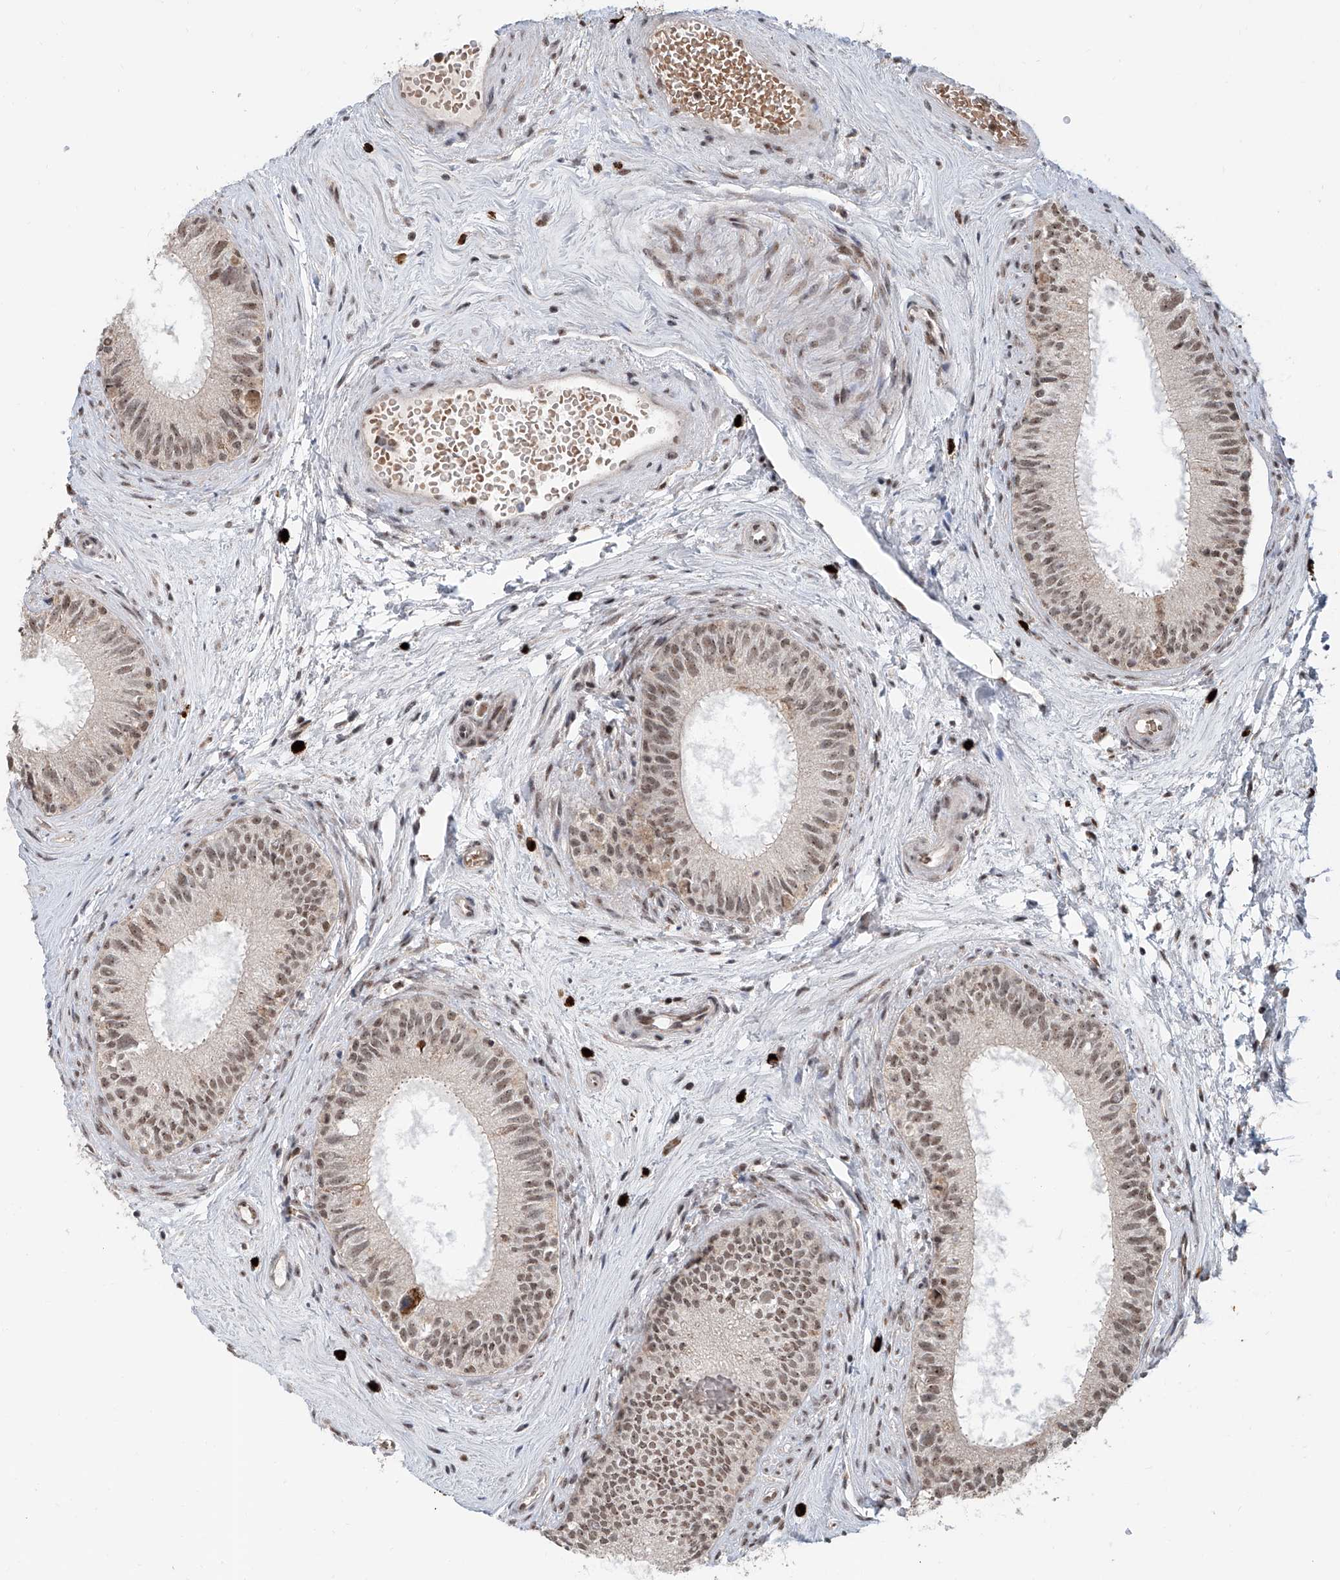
{"staining": {"intensity": "moderate", "quantity": "25%-75%", "location": "nuclear"}, "tissue": "epididymis", "cell_type": "Glandular cells", "image_type": "normal", "snomed": [{"axis": "morphology", "description": "Normal tissue, NOS"}, {"axis": "topography", "description": "Epididymis"}], "caption": "High-magnification brightfield microscopy of normal epididymis stained with DAB (3,3'-diaminobenzidine) (brown) and counterstained with hematoxylin (blue). glandular cells exhibit moderate nuclear staining is appreciated in approximately25%-75% of cells. (DAB (3,3'-diaminobenzidine) IHC, brown staining for protein, blue staining for nuclei).", "gene": "SDE2", "patient": {"sex": "male", "age": 71}}